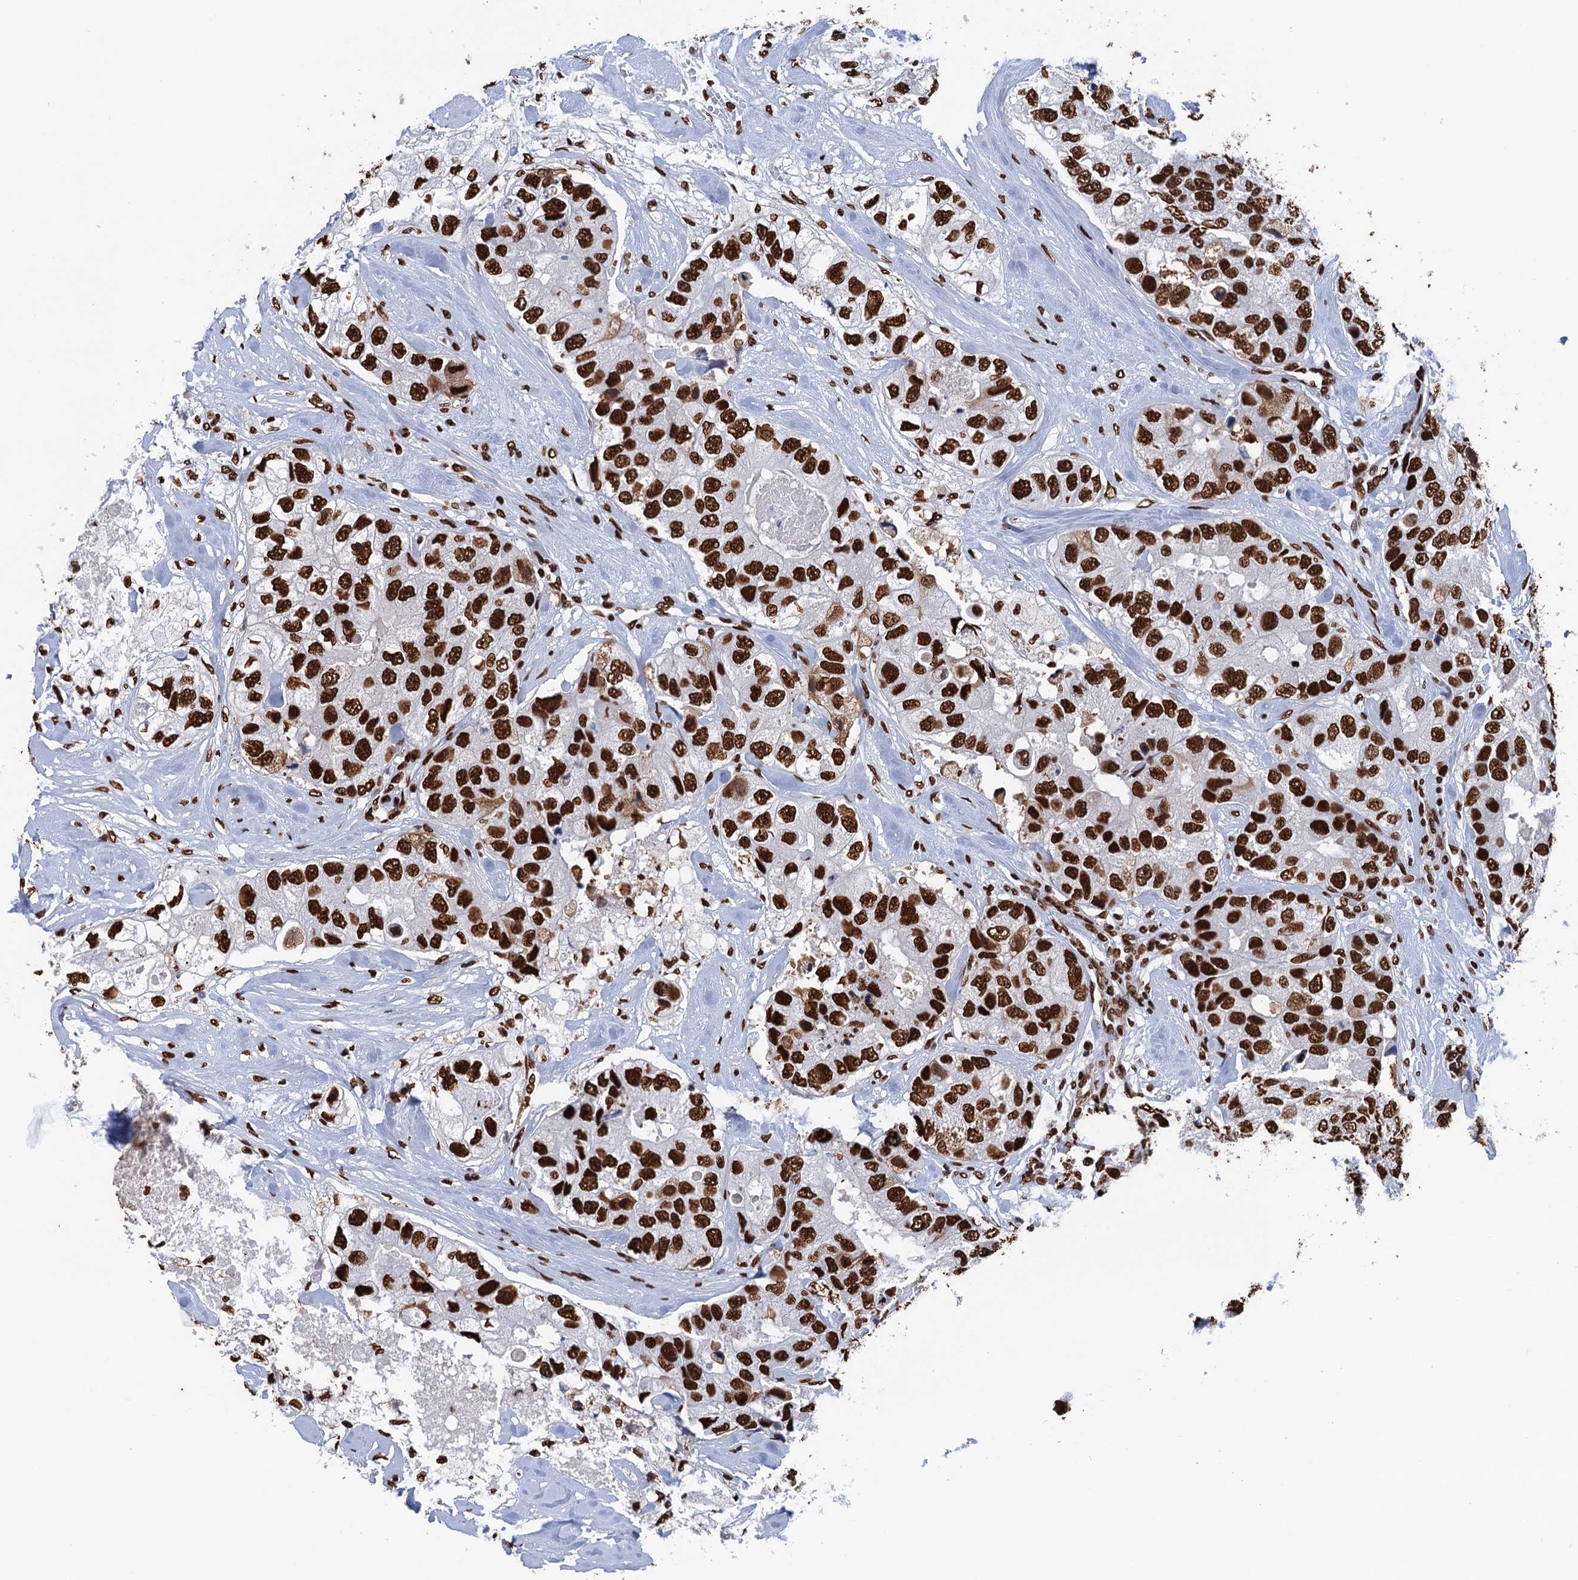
{"staining": {"intensity": "strong", "quantity": ">75%", "location": "nuclear"}, "tissue": "breast cancer", "cell_type": "Tumor cells", "image_type": "cancer", "snomed": [{"axis": "morphology", "description": "Duct carcinoma"}, {"axis": "topography", "description": "Breast"}], "caption": "Immunohistochemical staining of human breast cancer exhibits strong nuclear protein positivity in about >75% of tumor cells. (DAB IHC with brightfield microscopy, high magnification).", "gene": "UBA2", "patient": {"sex": "female", "age": 62}}